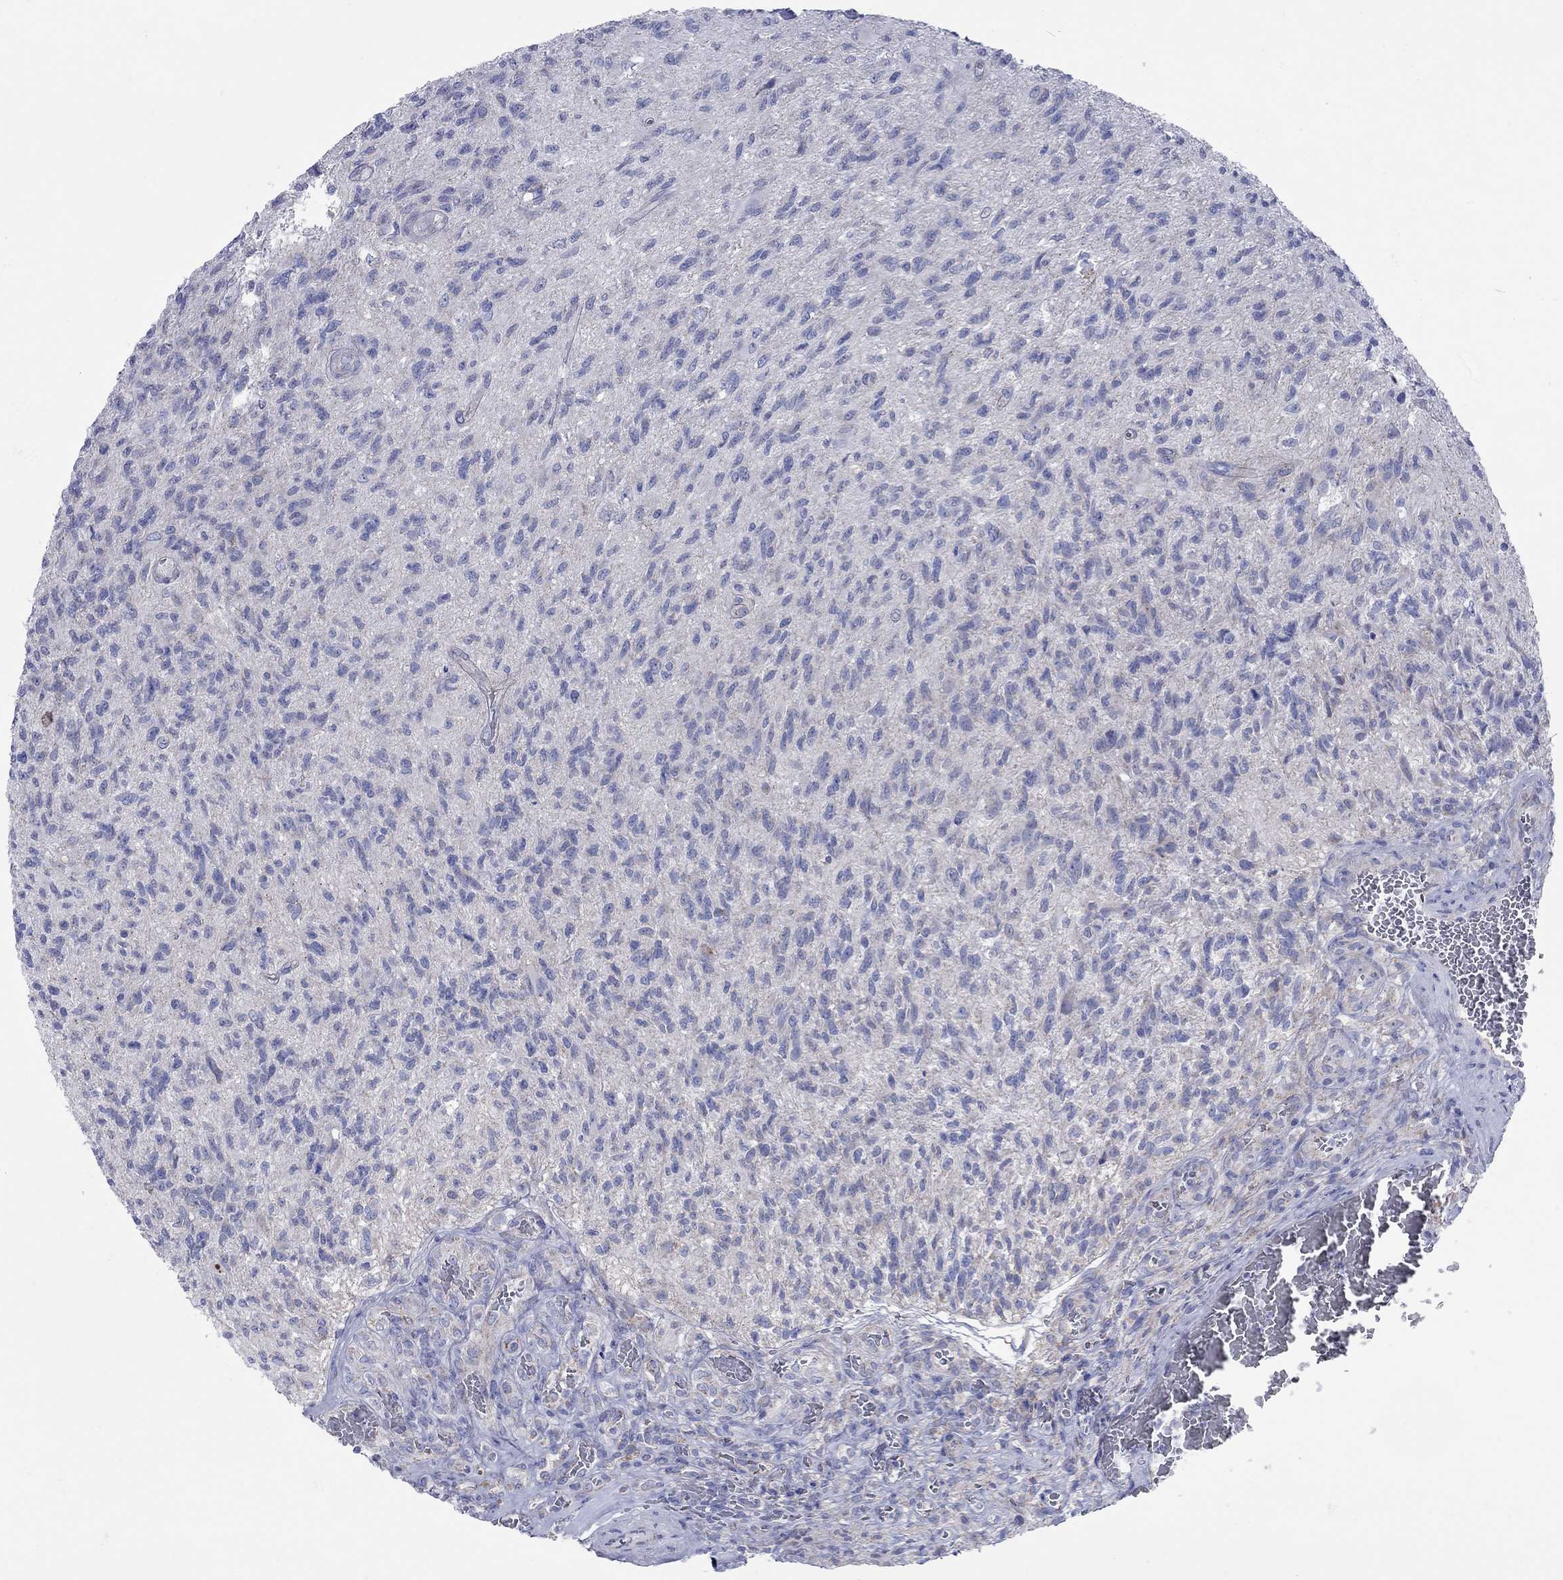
{"staining": {"intensity": "negative", "quantity": "none", "location": "none"}, "tissue": "glioma", "cell_type": "Tumor cells", "image_type": "cancer", "snomed": [{"axis": "morphology", "description": "Glioma, malignant, High grade"}, {"axis": "topography", "description": "Brain"}], "caption": "The immunohistochemistry (IHC) image has no significant positivity in tumor cells of high-grade glioma (malignant) tissue. Nuclei are stained in blue.", "gene": "PDZD3", "patient": {"sex": "male", "age": 56}}